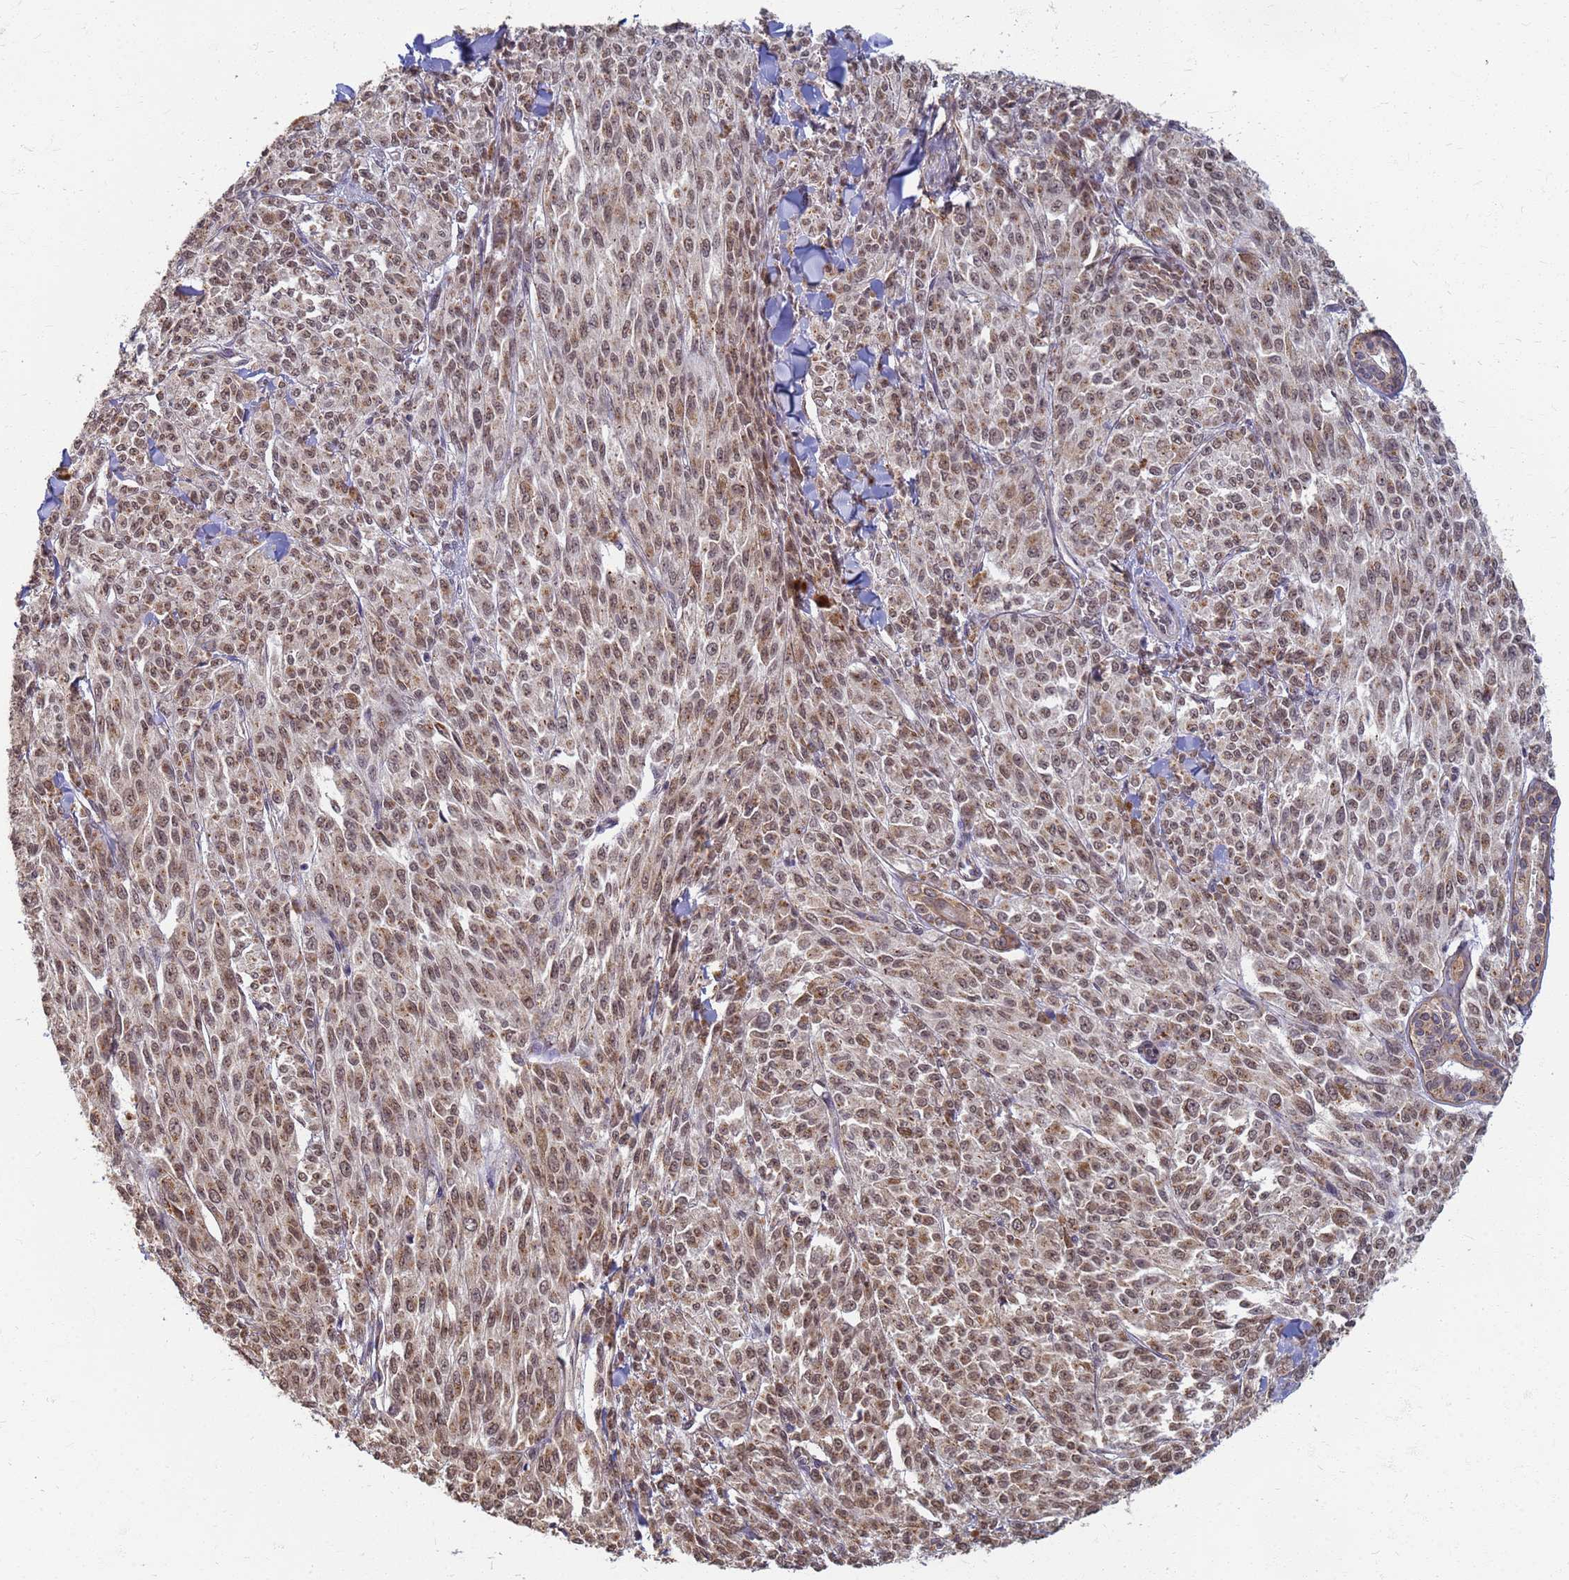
{"staining": {"intensity": "moderate", "quantity": ">75%", "location": "cytoplasmic/membranous,nuclear"}, "tissue": "melanoma", "cell_type": "Tumor cells", "image_type": "cancer", "snomed": [{"axis": "morphology", "description": "Malignant melanoma, NOS"}, {"axis": "topography", "description": "Skin"}], "caption": "Immunohistochemical staining of melanoma reveals medium levels of moderate cytoplasmic/membranous and nuclear protein staining in about >75% of tumor cells.", "gene": "ITGB4", "patient": {"sex": "female", "age": 52}}